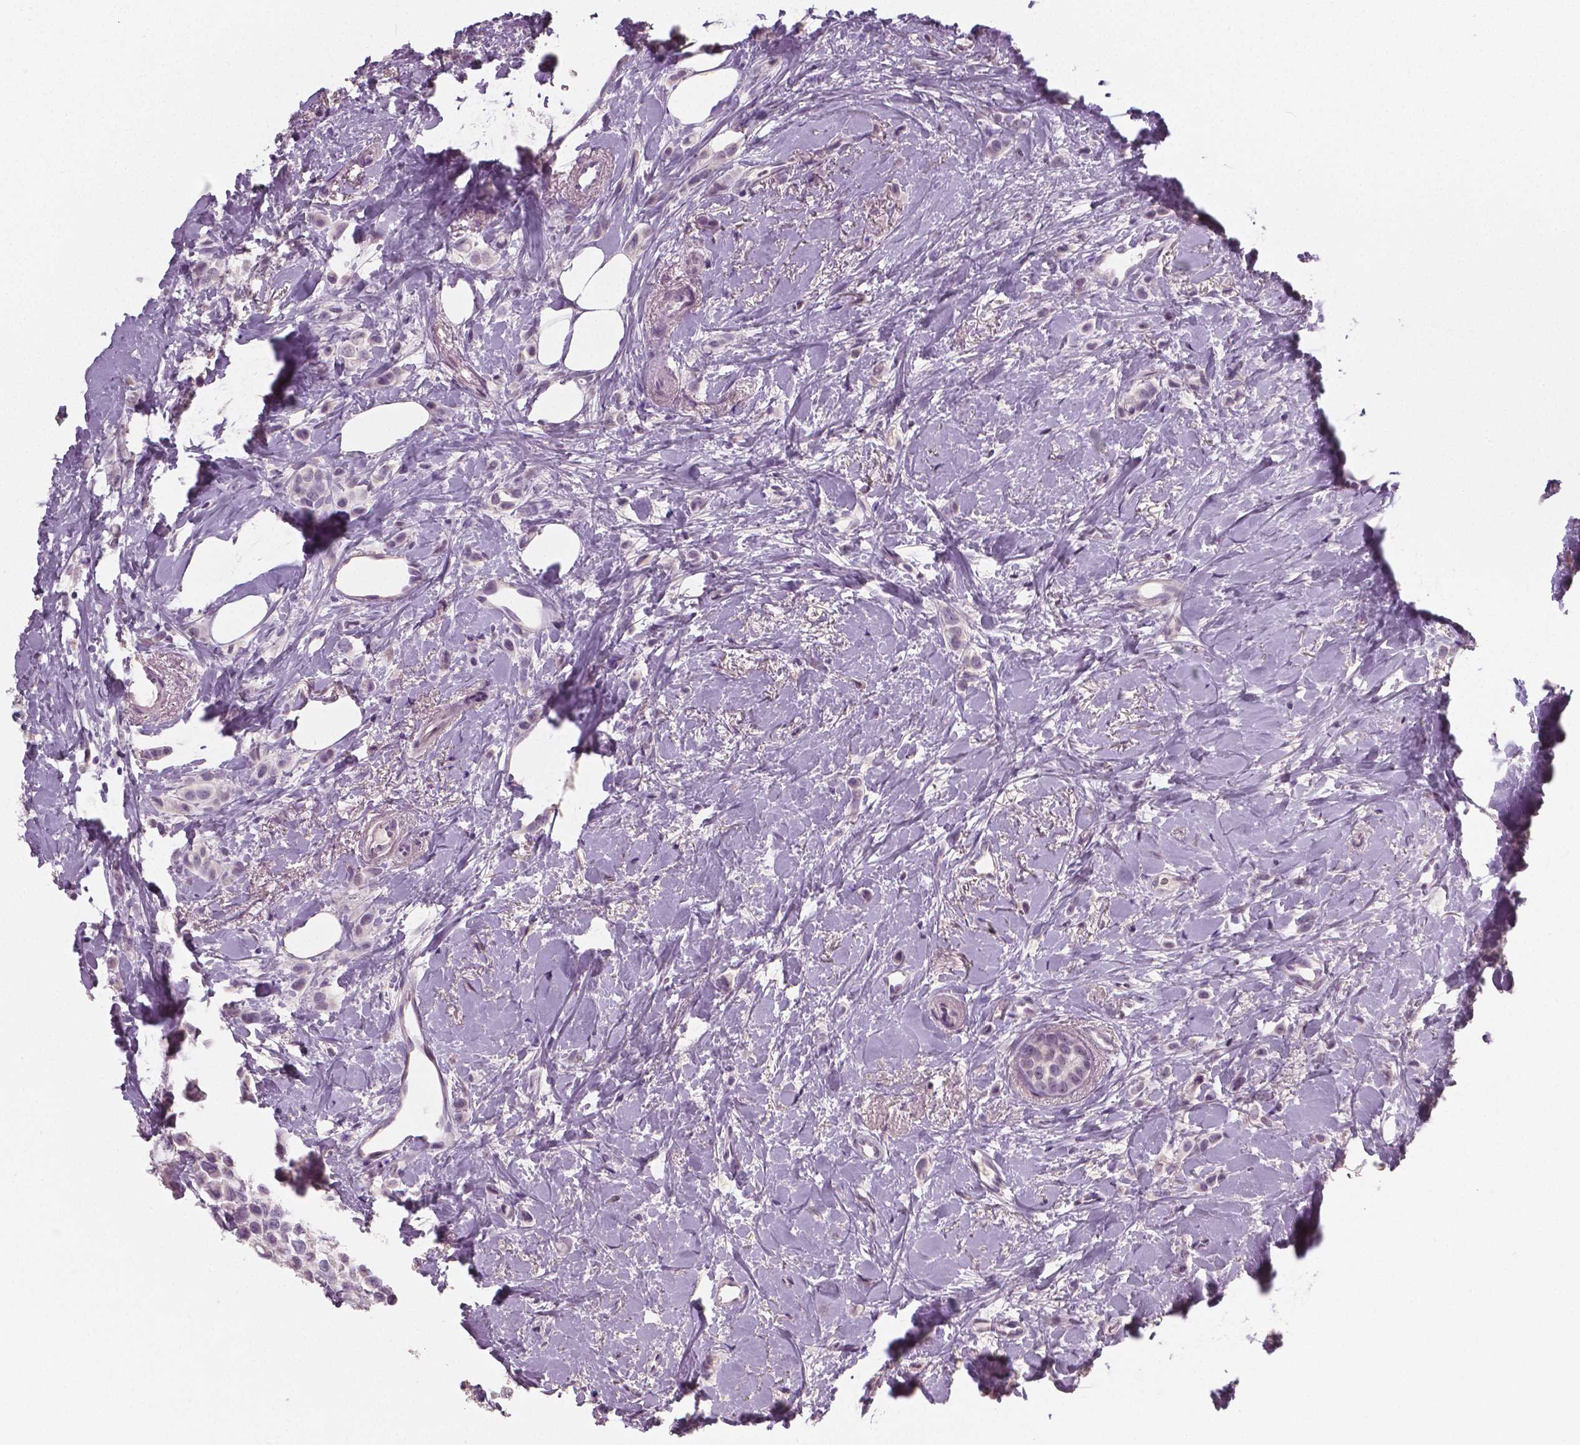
{"staining": {"intensity": "negative", "quantity": "none", "location": "none"}, "tissue": "breast cancer", "cell_type": "Tumor cells", "image_type": "cancer", "snomed": [{"axis": "morphology", "description": "Lobular carcinoma"}, {"axis": "topography", "description": "Breast"}], "caption": "High magnification brightfield microscopy of lobular carcinoma (breast) stained with DAB (3,3'-diaminobenzidine) (brown) and counterstained with hematoxylin (blue): tumor cells show no significant expression.", "gene": "NECAB1", "patient": {"sex": "female", "age": 66}}